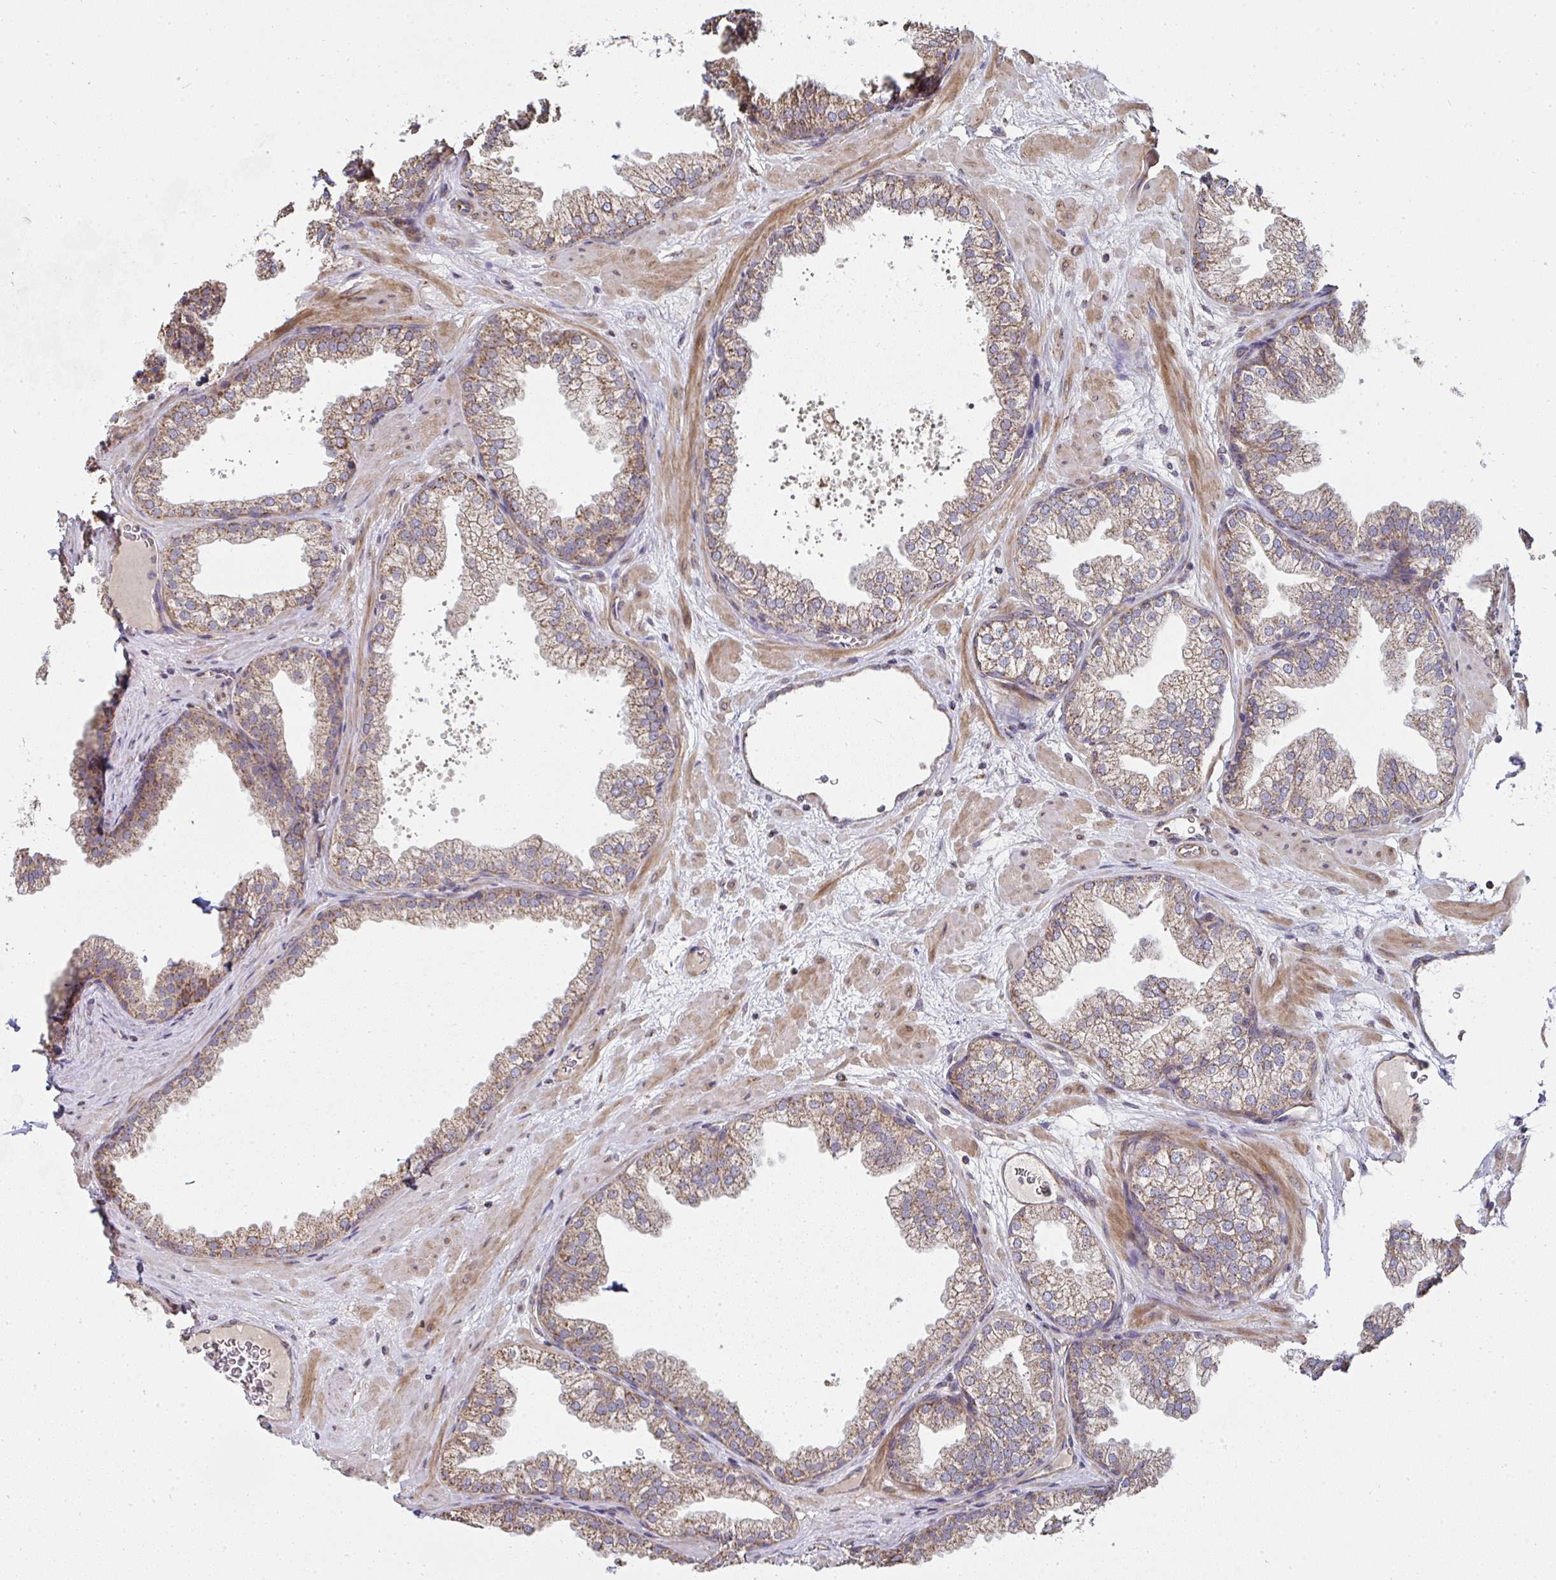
{"staining": {"intensity": "moderate", "quantity": "25%-75%", "location": "cytoplasmic/membranous"}, "tissue": "prostate", "cell_type": "Glandular cells", "image_type": "normal", "snomed": [{"axis": "morphology", "description": "Normal tissue, NOS"}, {"axis": "topography", "description": "Prostate"}], "caption": "Prostate stained with a brown dye demonstrates moderate cytoplasmic/membranous positive staining in about 25%-75% of glandular cells.", "gene": "AGTPBP1", "patient": {"sex": "male", "age": 37}}